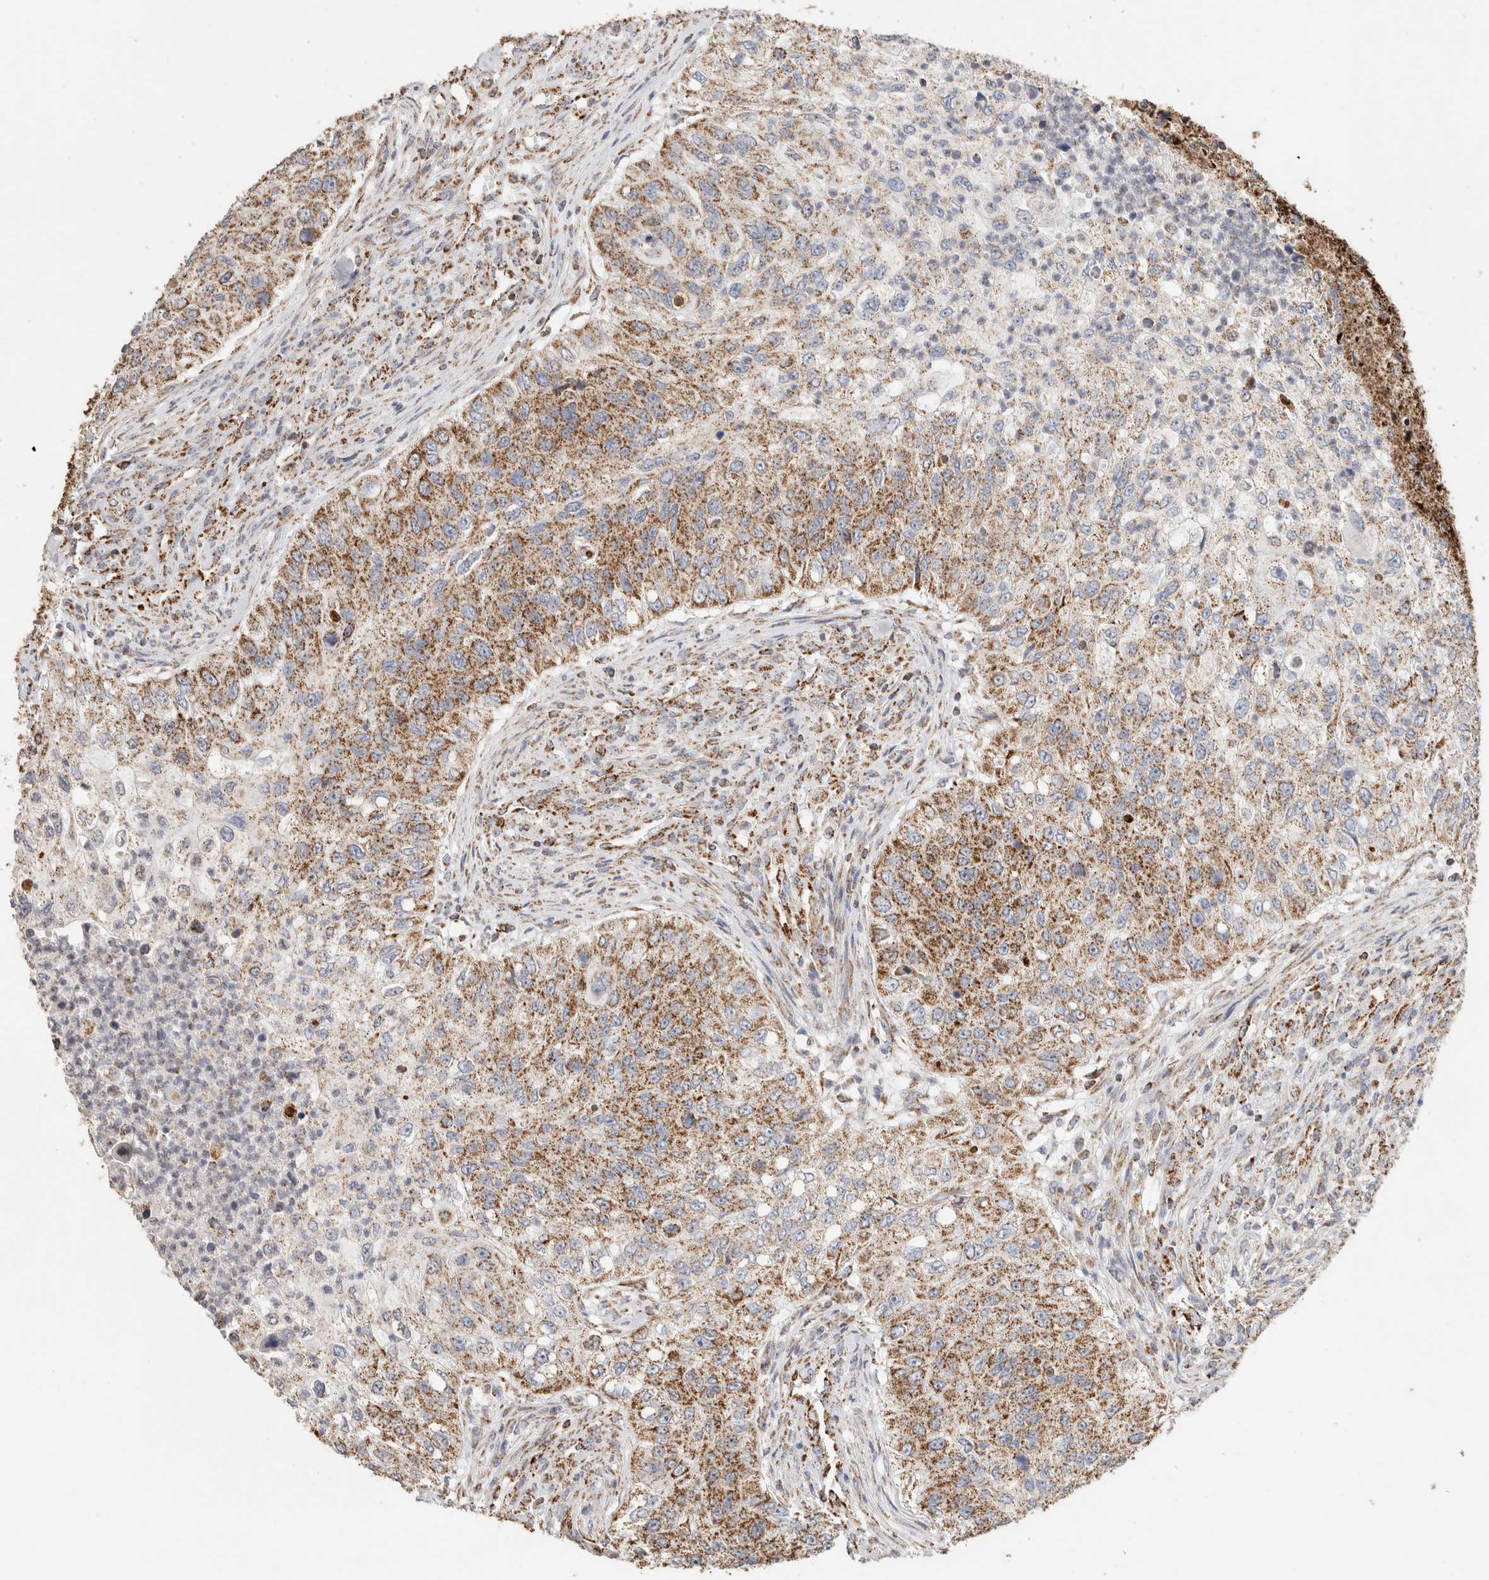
{"staining": {"intensity": "moderate", "quantity": ">75%", "location": "cytoplasmic/membranous"}, "tissue": "urothelial cancer", "cell_type": "Tumor cells", "image_type": "cancer", "snomed": [{"axis": "morphology", "description": "Urothelial carcinoma, High grade"}, {"axis": "topography", "description": "Urinary bladder"}], "caption": "The photomicrograph exhibits immunohistochemical staining of urothelial cancer. There is moderate cytoplasmic/membranous positivity is seen in approximately >75% of tumor cells.", "gene": "C1QBP", "patient": {"sex": "female", "age": 60}}